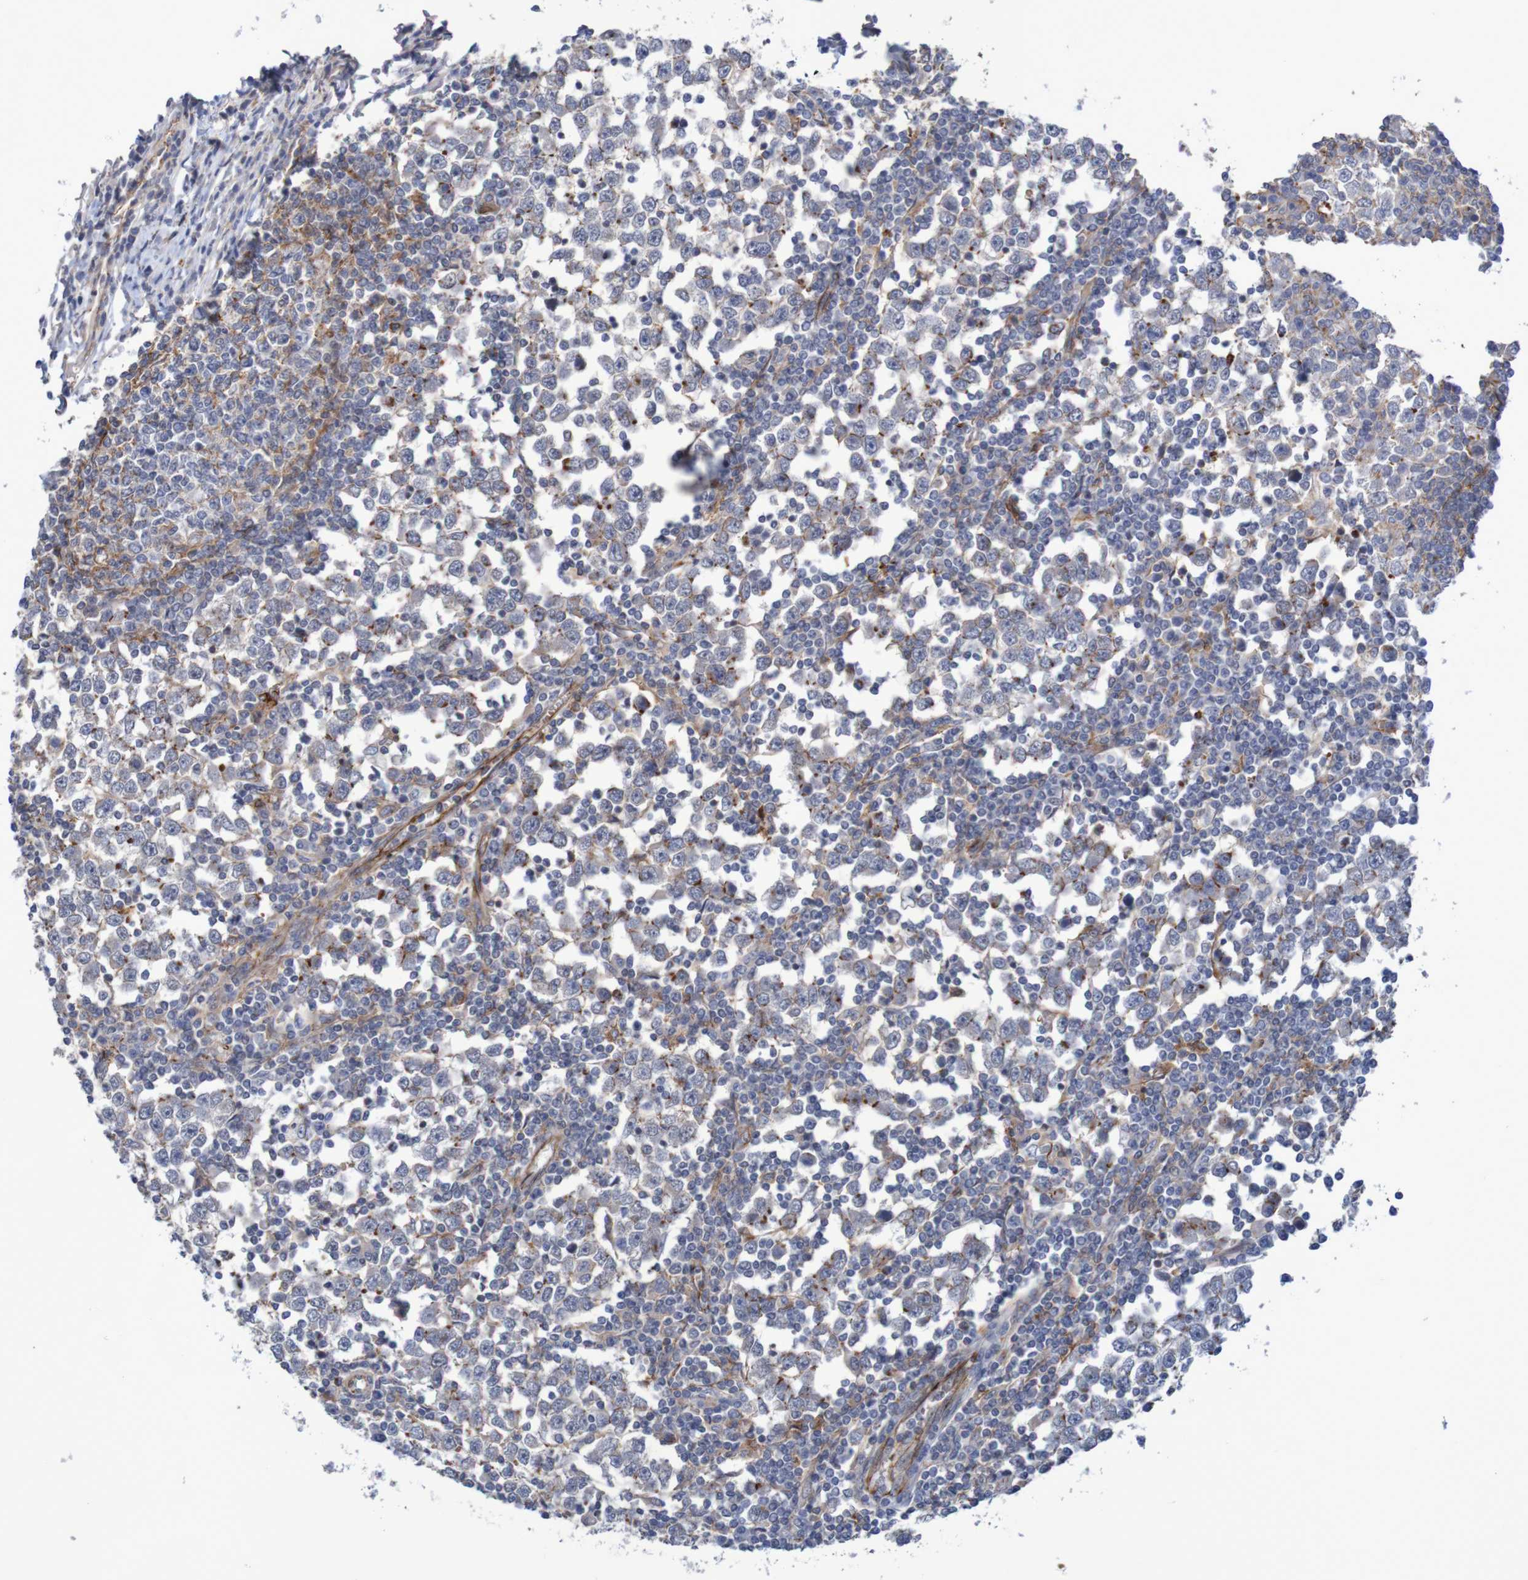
{"staining": {"intensity": "negative", "quantity": "none", "location": "none"}, "tissue": "testis cancer", "cell_type": "Tumor cells", "image_type": "cancer", "snomed": [{"axis": "morphology", "description": "Seminoma, NOS"}, {"axis": "topography", "description": "Testis"}], "caption": "Testis seminoma was stained to show a protein in brown. There is no significant expression in tumor cells. Brightfield microscopy of immunohistochemistry stained with DAB (3,3'-diaminobenzidine) (brown) and hematoxylin (blue), captured at high magnification.", "gene": "NECTIN2", "patient": {"sex": "male", "age": 65}}